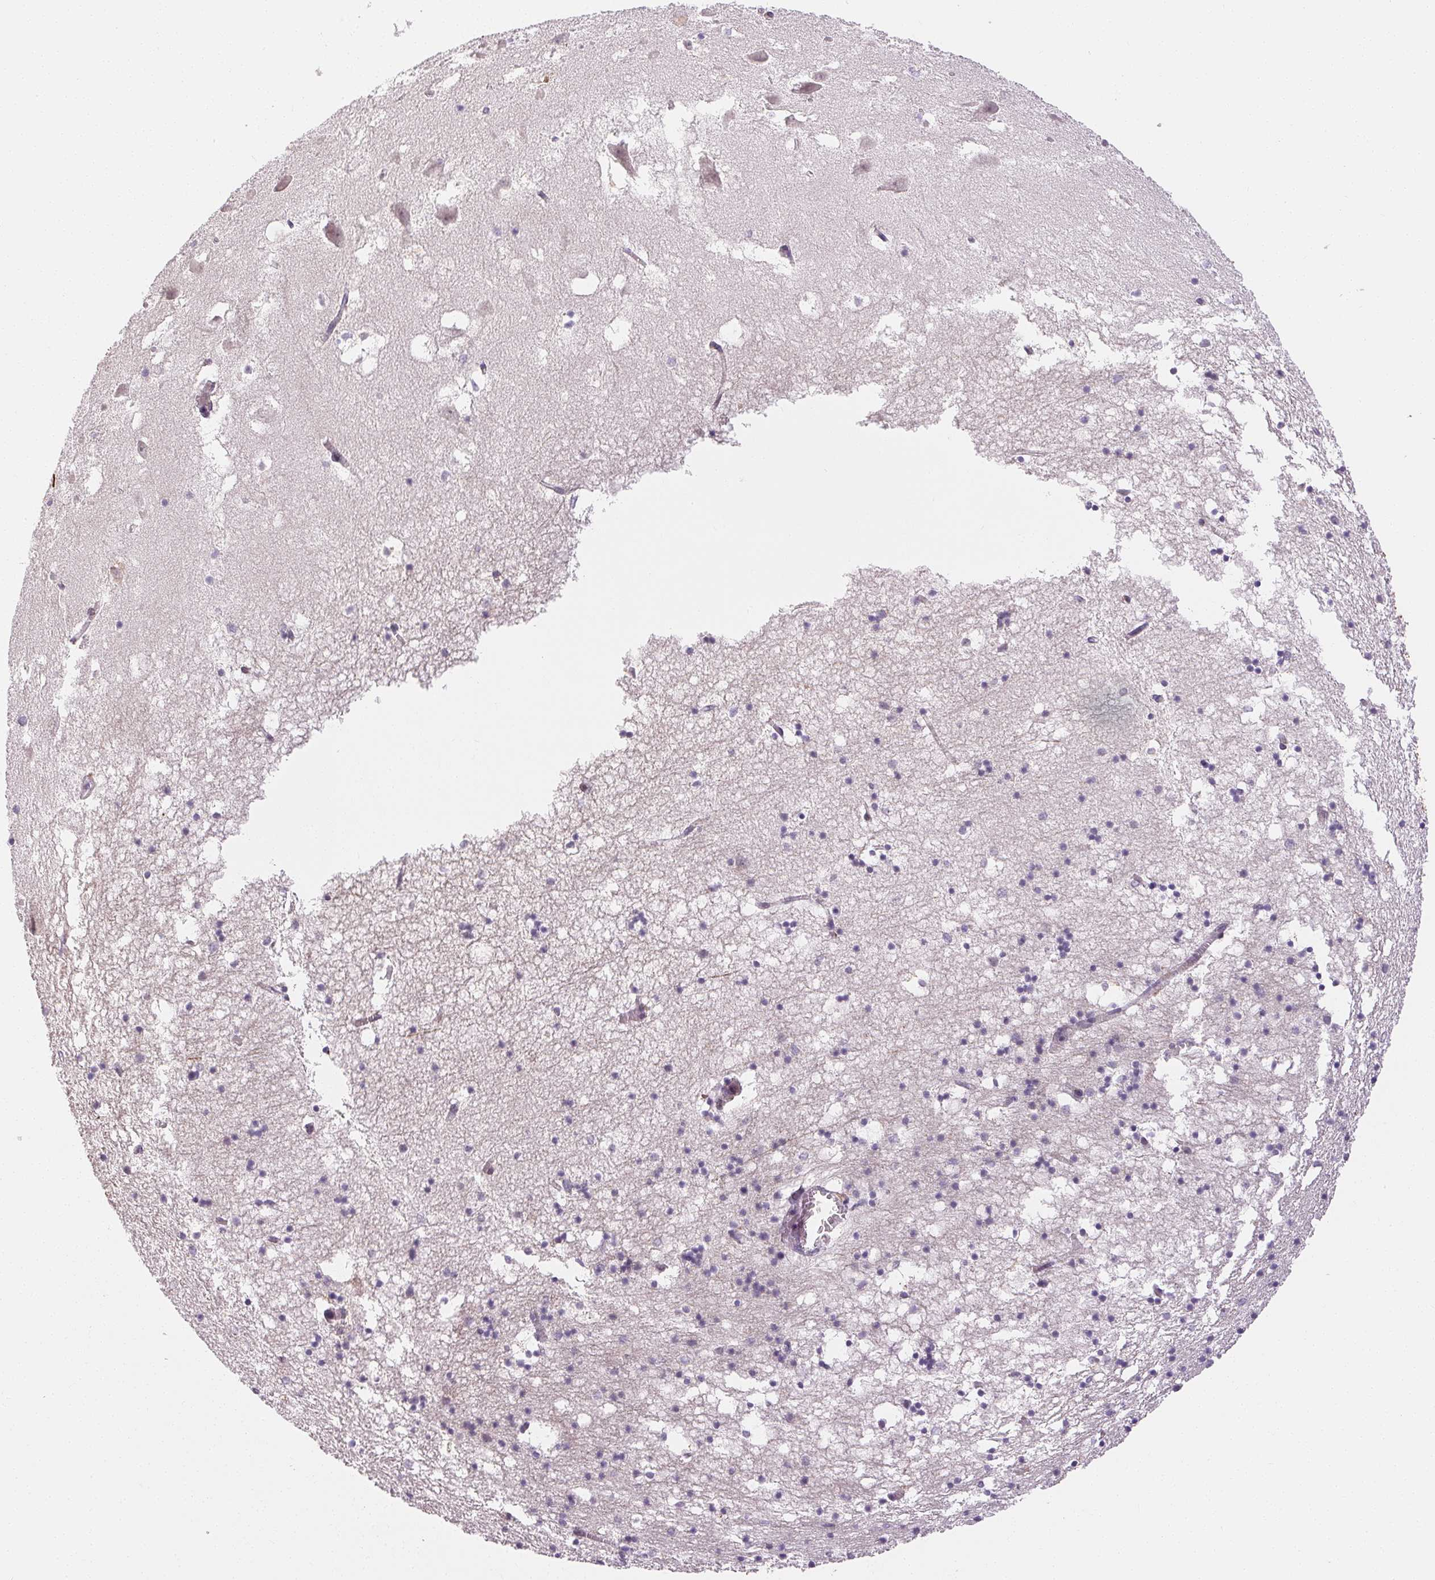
{"staining": {"intensity": "negative", "quantity": "none", "location": "none"}, "tissue": "hippocampus", "cell_type": "Glial cells", "image_type": "normal", "snomed": [{"axis": "morphology", "description": "Normal tissue, NOS"}, {"axis": "topography", "description": "Hippocampus"}], "caption": "High power microscopy micrograph of an IHC micrograph of normal hippocampus, revealing no significant positivity in glial cells. (DAB (3,3'-diaminobenzidine) immunohistochemistry with hematoxylin counter stain).", "gene": "RPGRIP1", "patient": {"sex": "male", "age": 58}}